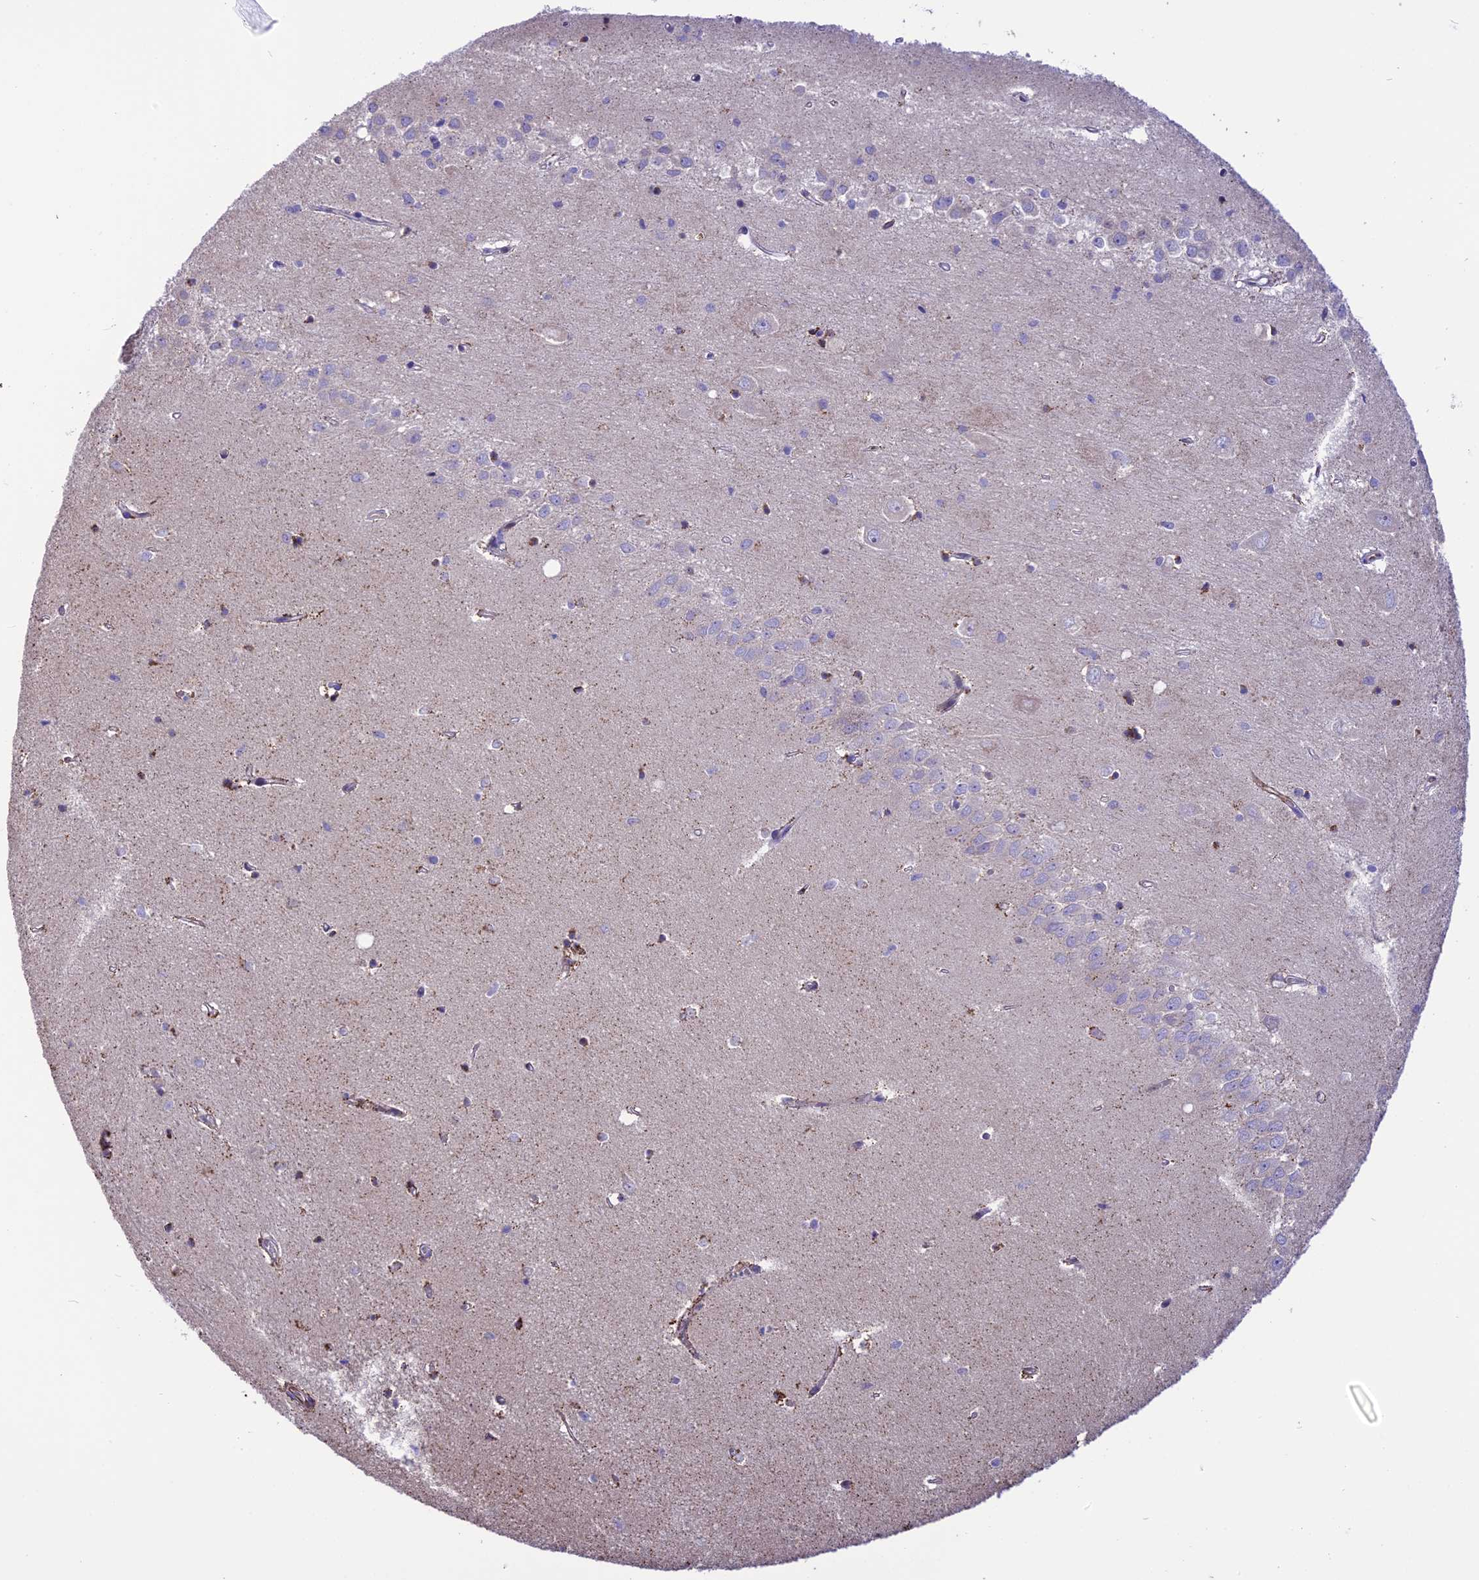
{"staining": {"intensity": "moderate", "quantity": "<25%", "location": "cytoplasmic/membranous"}, "tissue": "hippocampus", "cell_type": "Glial cells", "image_type": "normal", "snomed": [{"axis": "morphology", "description": "Normal tissue, NOS"}, {"axis": "topography", "description": "Hippocampus"}], "caption": "A high-resolution histopathology image shows IHC staining of benign hippocampus, which demonstrates moderate cytoplasmic/membranous positivity in approximately <25% of glial cells. The protein is shown in brown color, while the nuclei are stained blue.", "gene": "DOC2B", "patient": {"sex": "female", "age": 64}}